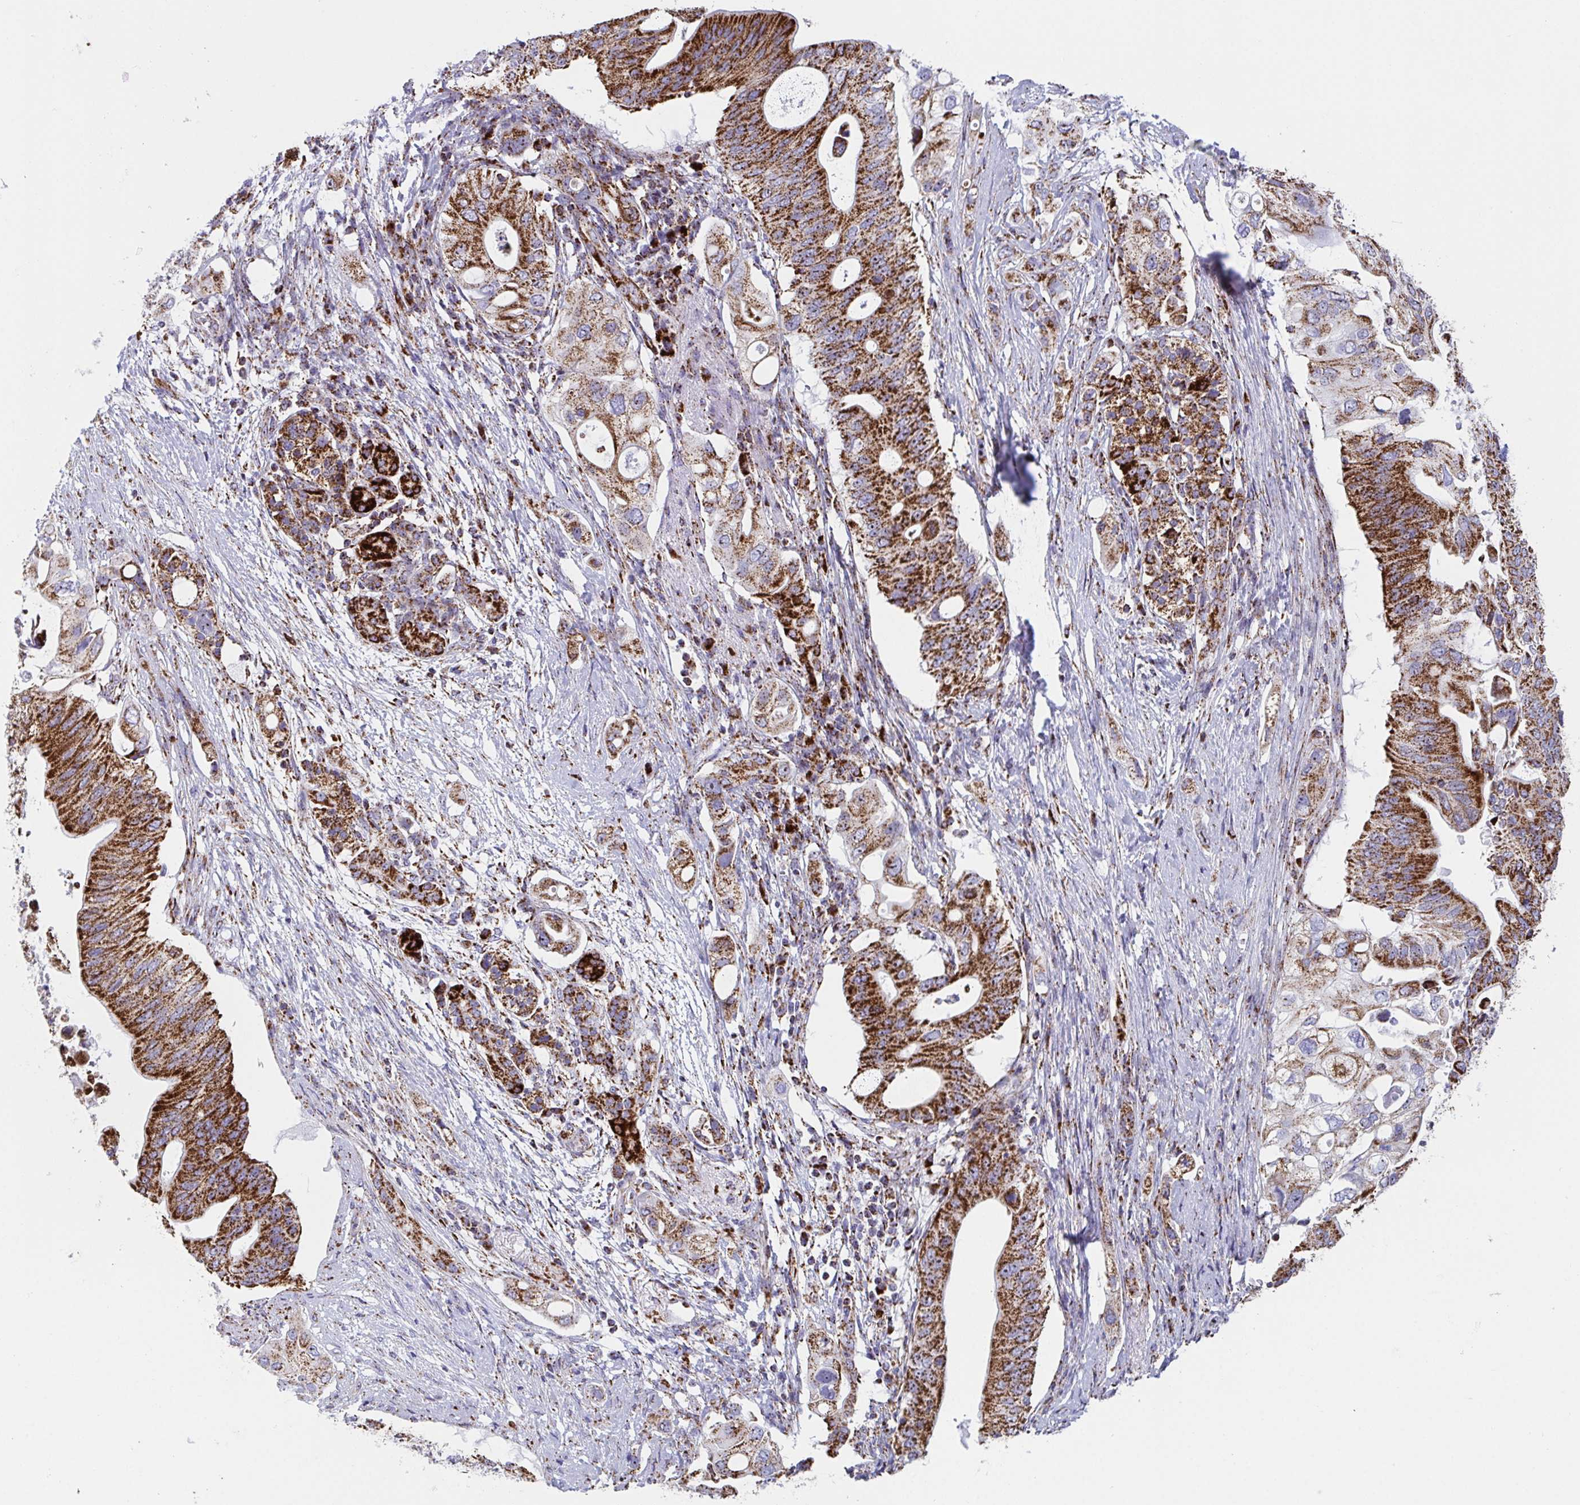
{"staining": {"intensity": "strong", "quantity": ">75%", "location": "cytoplasmic/membranous"}, "tissue": "pancreatic cancer", "cell_type": "Tumor cells", "image_type": "cancer", "snomed": [{"axis": "morphology", "description": "Adenocarcinoma, NOS"}, {"axis": "topography", "description": "Pancreas"}], "caption": "IHC of pancreatic cancer (adenocarcinoma) exhibits high levels of strong cytoplasmic/membranous expression in approximately >75% of tumor cells. The protein is stained brown, and the nuclei are stained in blue (DAB (3,3'-diaminobenzidine) IHC with brightfield microscopy, high magnification).", "gene": "ATP5MJ", "patient": {"sex": "female", "age": 72}}